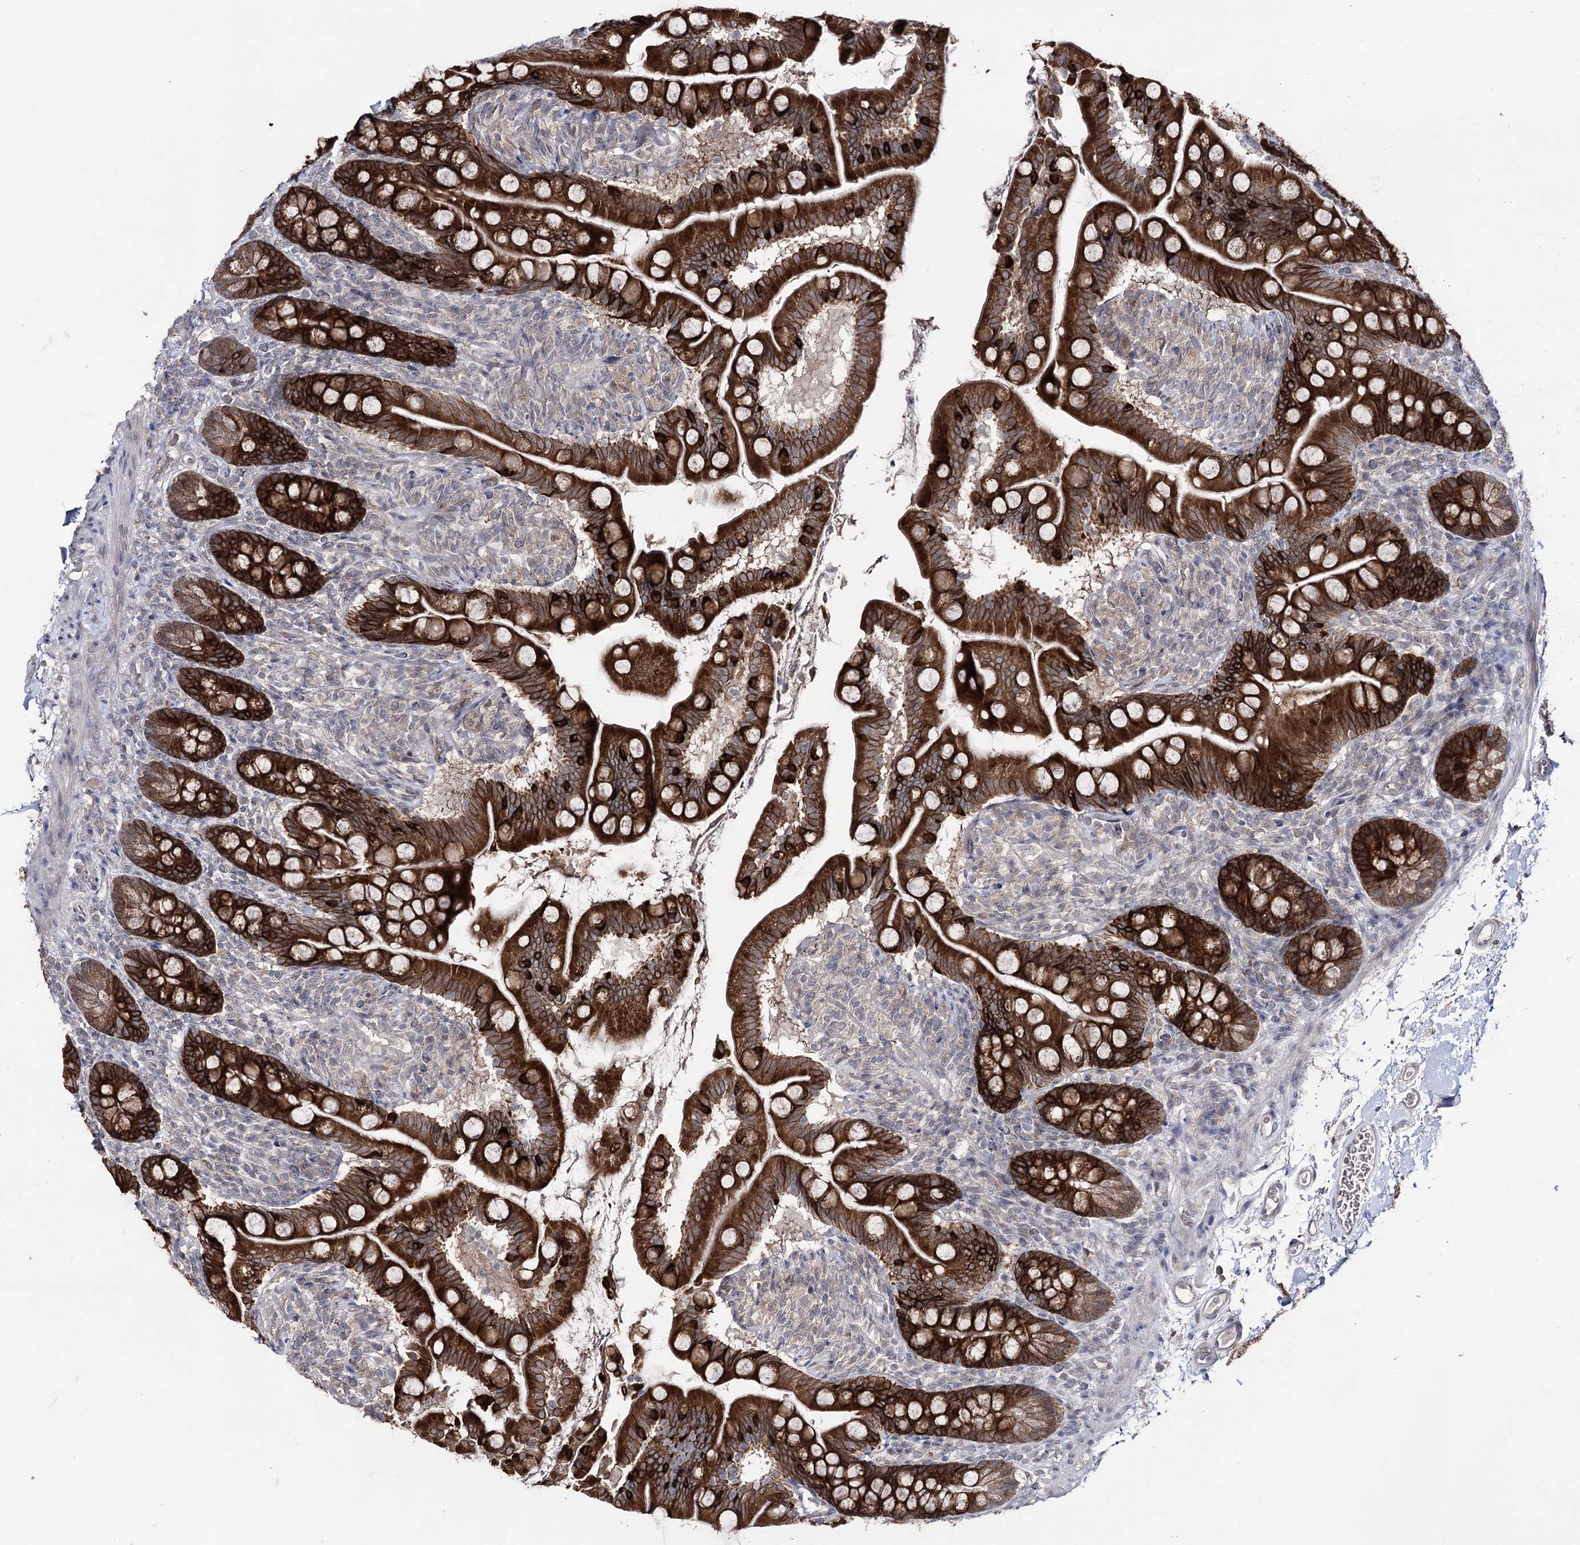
{"staining": {"intensity": "strong", "quantity": ">75%", "location": "cytoplasmic/membranous"}, "tissue": "small intestine", "cell_type": "Glandular cells", "image_type": "normal", "snomed": [{"axis": "morphology", "description": "Normal tissue, NOS"}, {"axis": "topography", "description": "Small intestine"}], "caption": "The photomicrograph shows immunohistochemical staining of benign small intestine. There is strong cytoplasmic/membranous positivity is appreciated in approximately >75% of glandular cells.", "gene": "HSD11B2", "patient": {"sex": "female", "age": 64}}